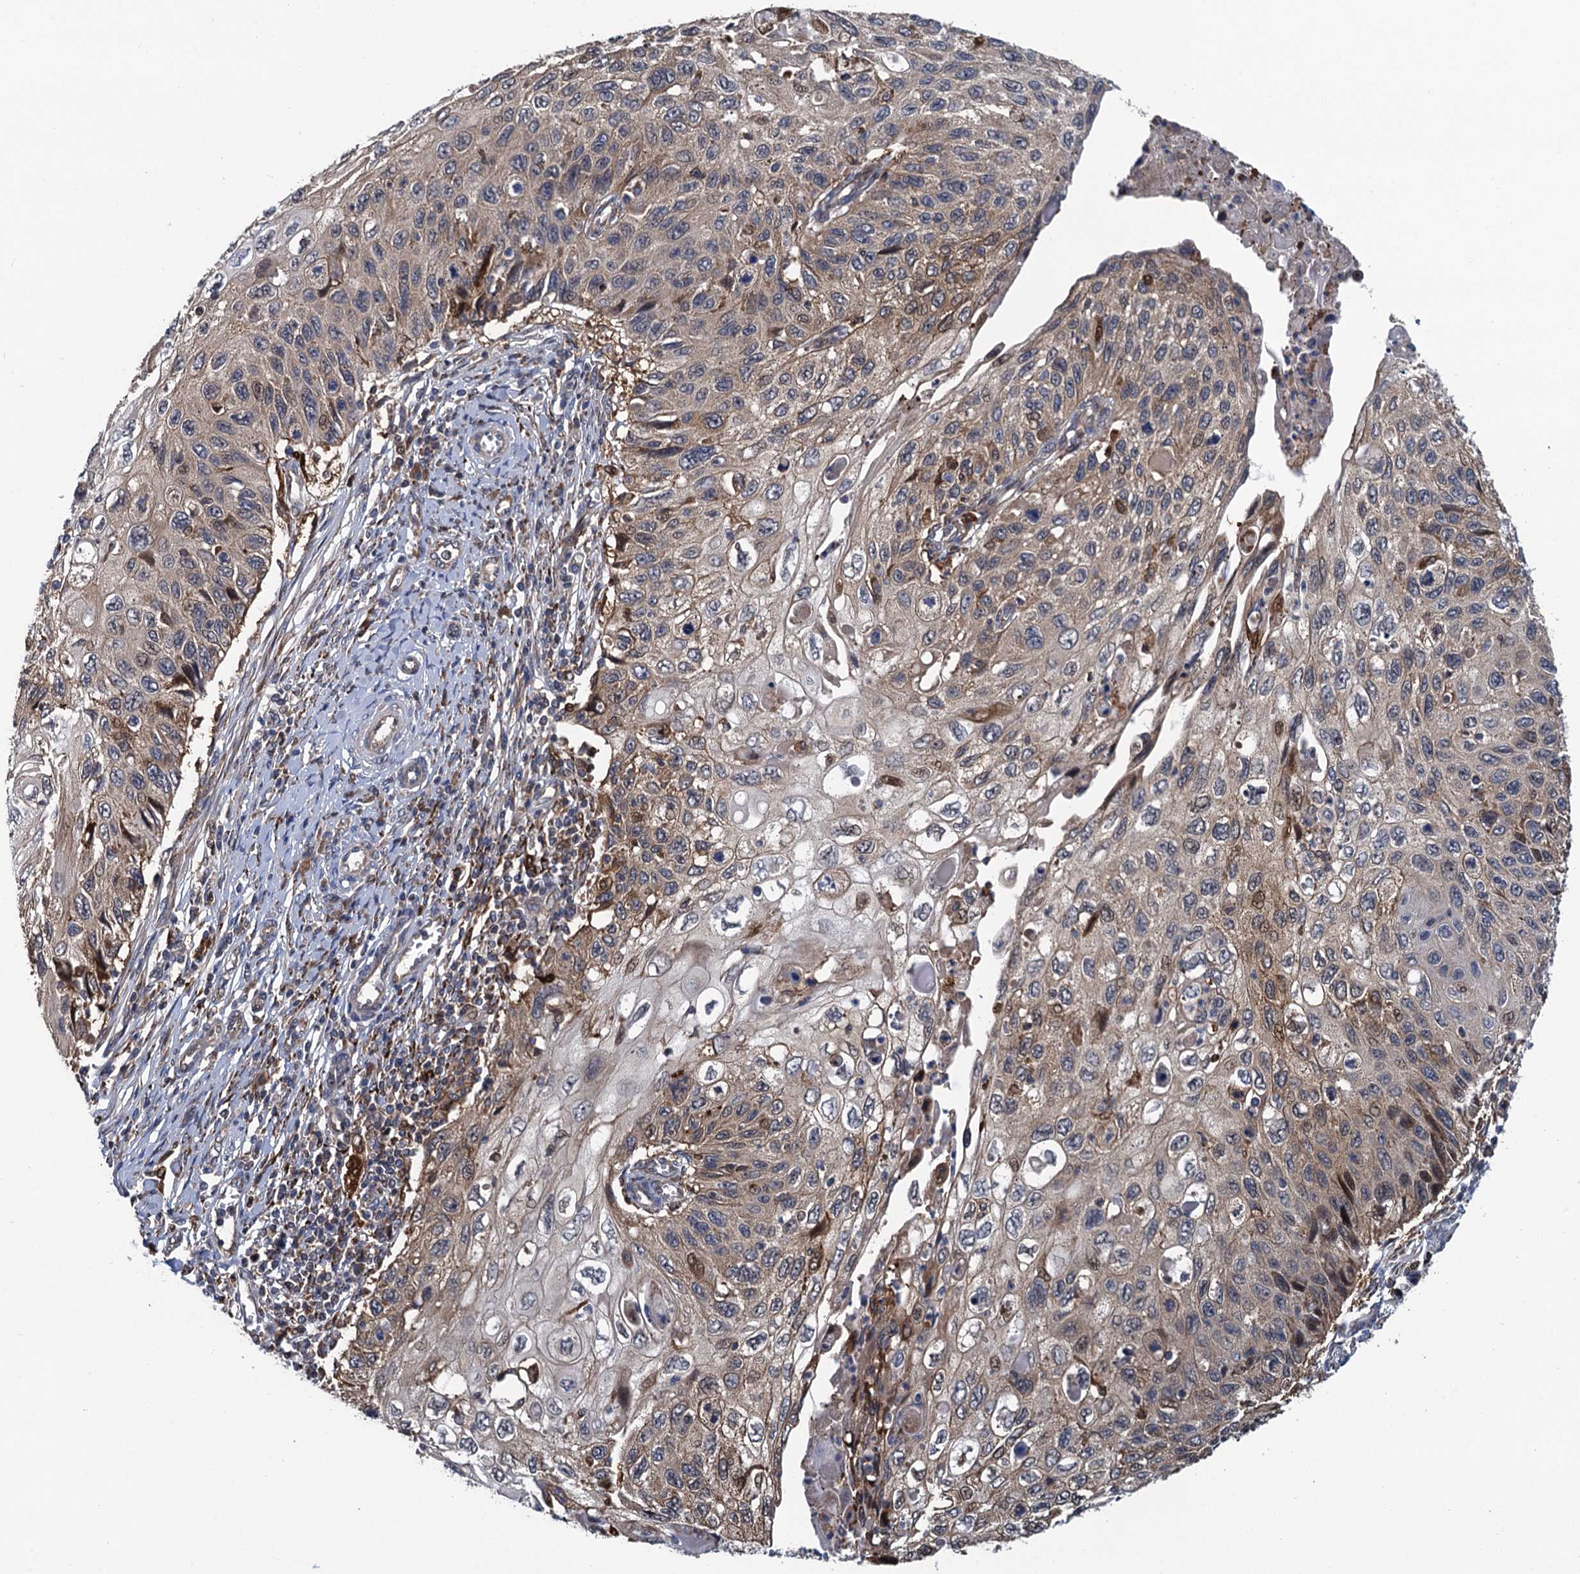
{"staining": {"intensity": "weak", "quantity": "25%-75%", "location": "cytoplasmic/membranous,nuclear"}, "tissue": "cervical cancer", "cell_type": "Tumor cells", "image_type": "cancer", "snomed": [{"axis": "morphology", "description": "Squamous cell carcinoma, NOS"}, {"axis": "topography", "description": "Cervix"}], "caption": "Tumor cells show weak cytoplasmic/membranous and nuclear staining in about 25%-75% of cells in squamous cell carcinoma (cervical).", "gene": "CNTN5", "patient": {"sex": "female", "age": 70}}